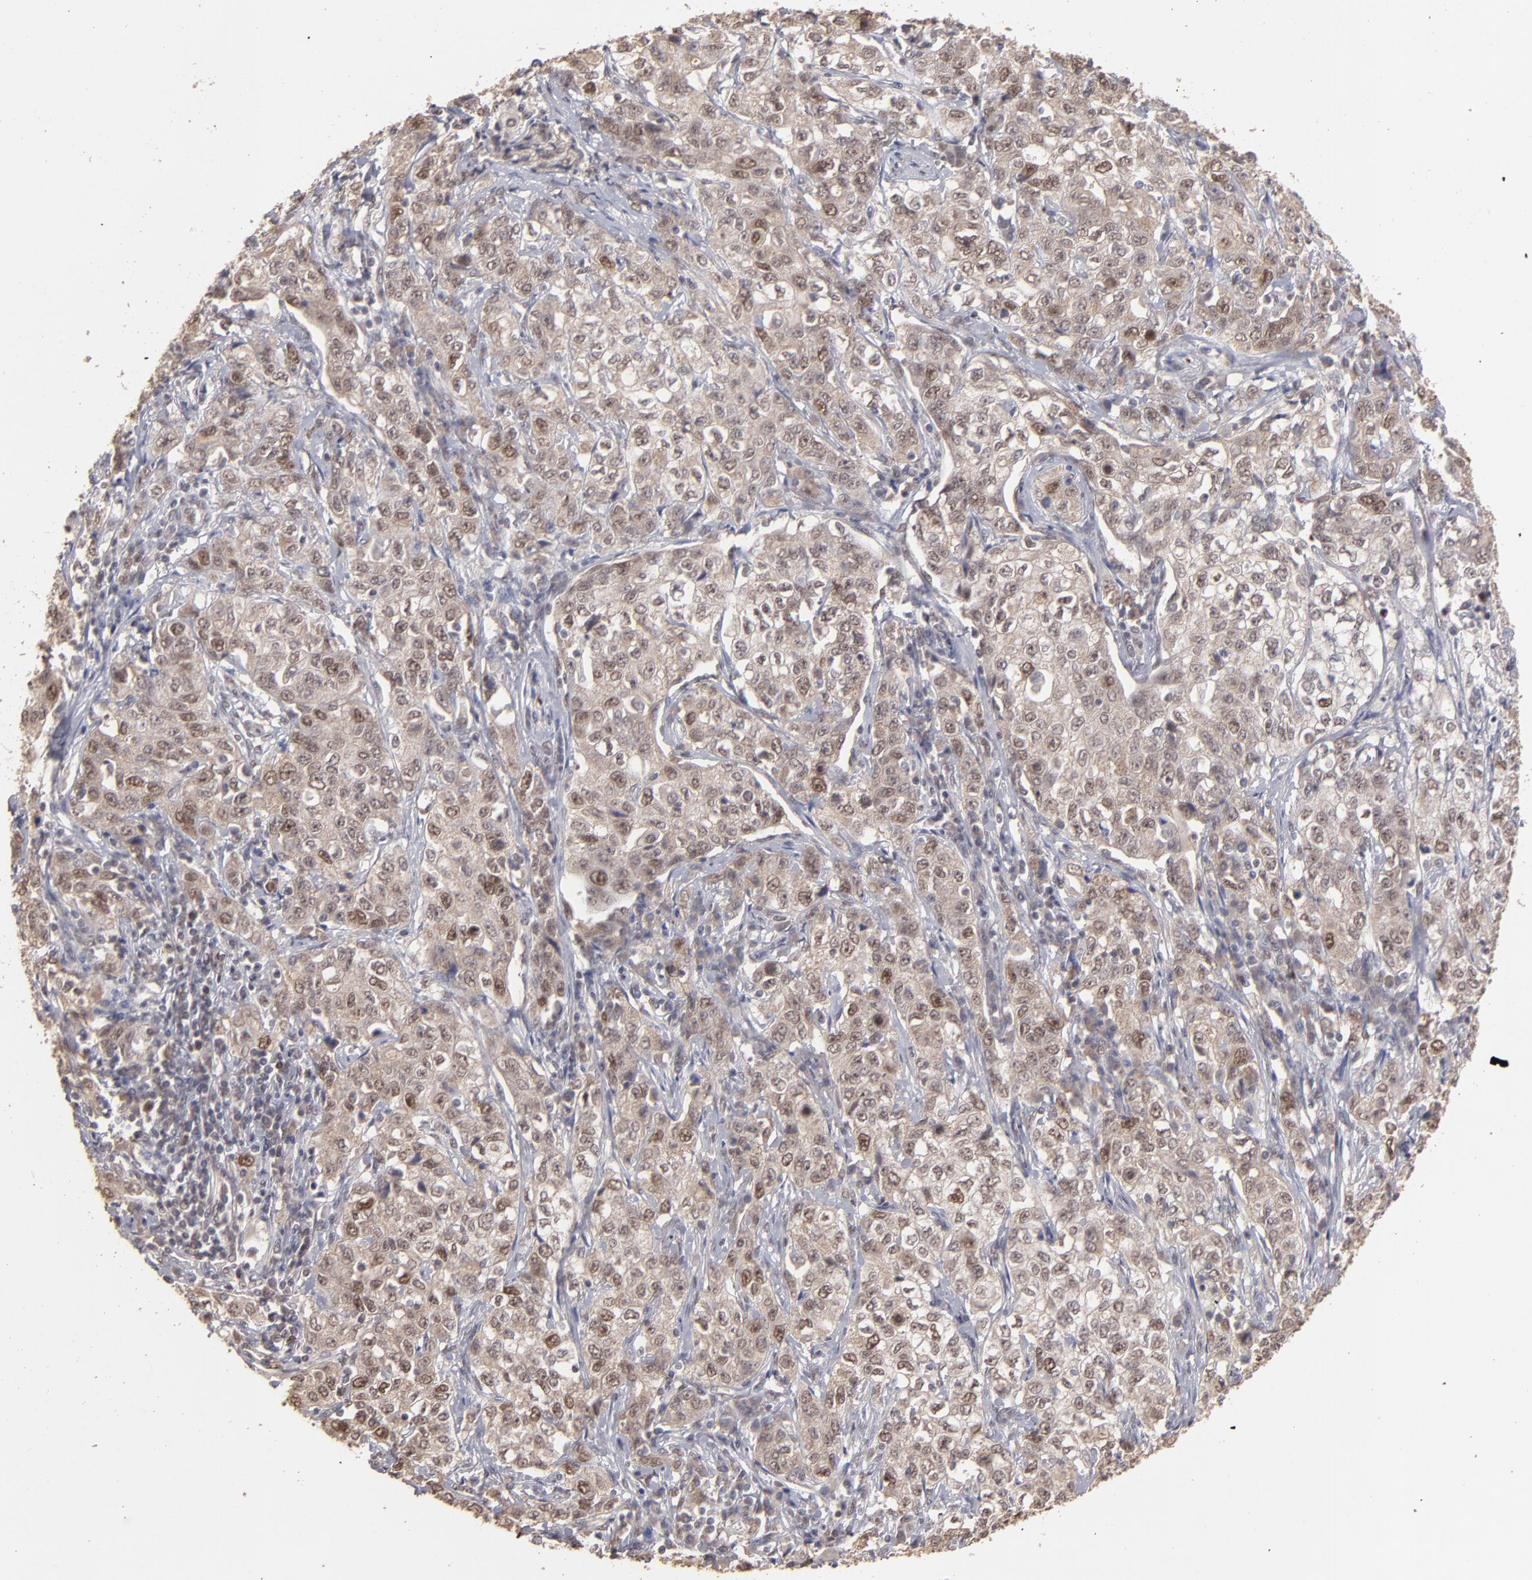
{"staining": {"intensity": "moderate", "quantity": ">75%", "location": "cytoplasmic/membranous,nuclear"}, "tissue": "stomach cancer", "cell_type": "Tumor cells", "image_type": "cancer", "snomed": [{"axis": "morphology", "description": "Adenocarcinoma, NOS"}, {"axis": "topography", "description": "Stomach"}], "caption": "An immunohistochemistry (IHC) photomicrograph of neoplastic tissue is shown. Protein staining in brown labels moderate cytoplasmic/membranous and nuclear positivity in stomach cancer (adenocarcinoma) within tumor cells. (IHC, brightfield microscopy, high magnification).", "gene": "CLOCK", "patient": {"sex": "male", "age": 48}}